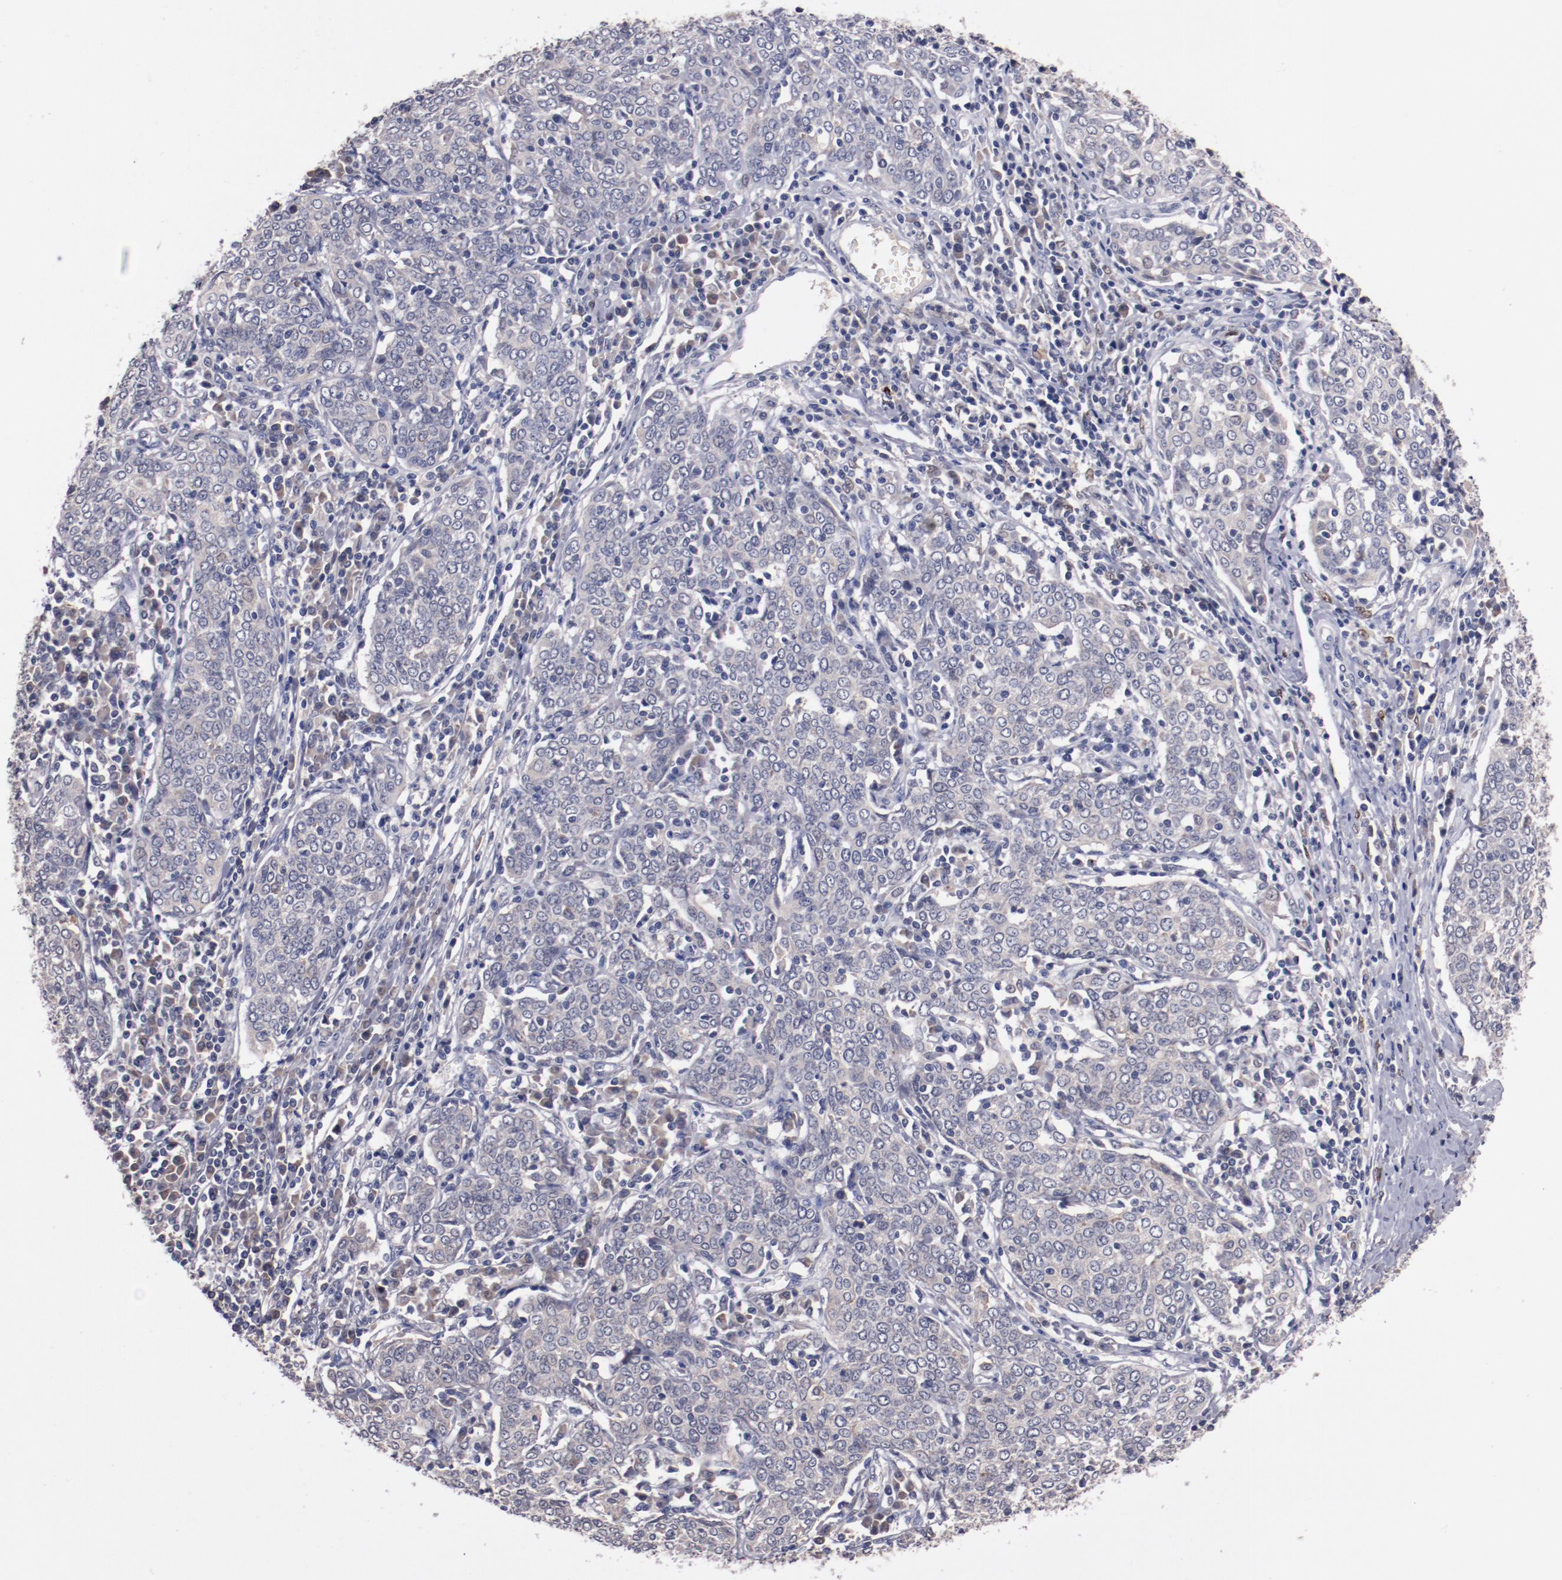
{"staining": {"intensity": "negative", "quantity": "none", "location": "none"}, "tissue": "cervical cancer", "cell_type": "Tumor cells", "image_type": "cancer", "snomed": [{"axis": "morphology", "description": "Squamous cell carcinoma, NOS"}, {"axis": "topography", "description": "Cervix"}], "caption": "High power microscopy micrograph of an IHC histopathology image of cervical cancer (squamous cell carcinoma), revealing no significant expression in tumor cells.", "gene": "FAM81A", "patient": {"sex": "female", "age": 40}}